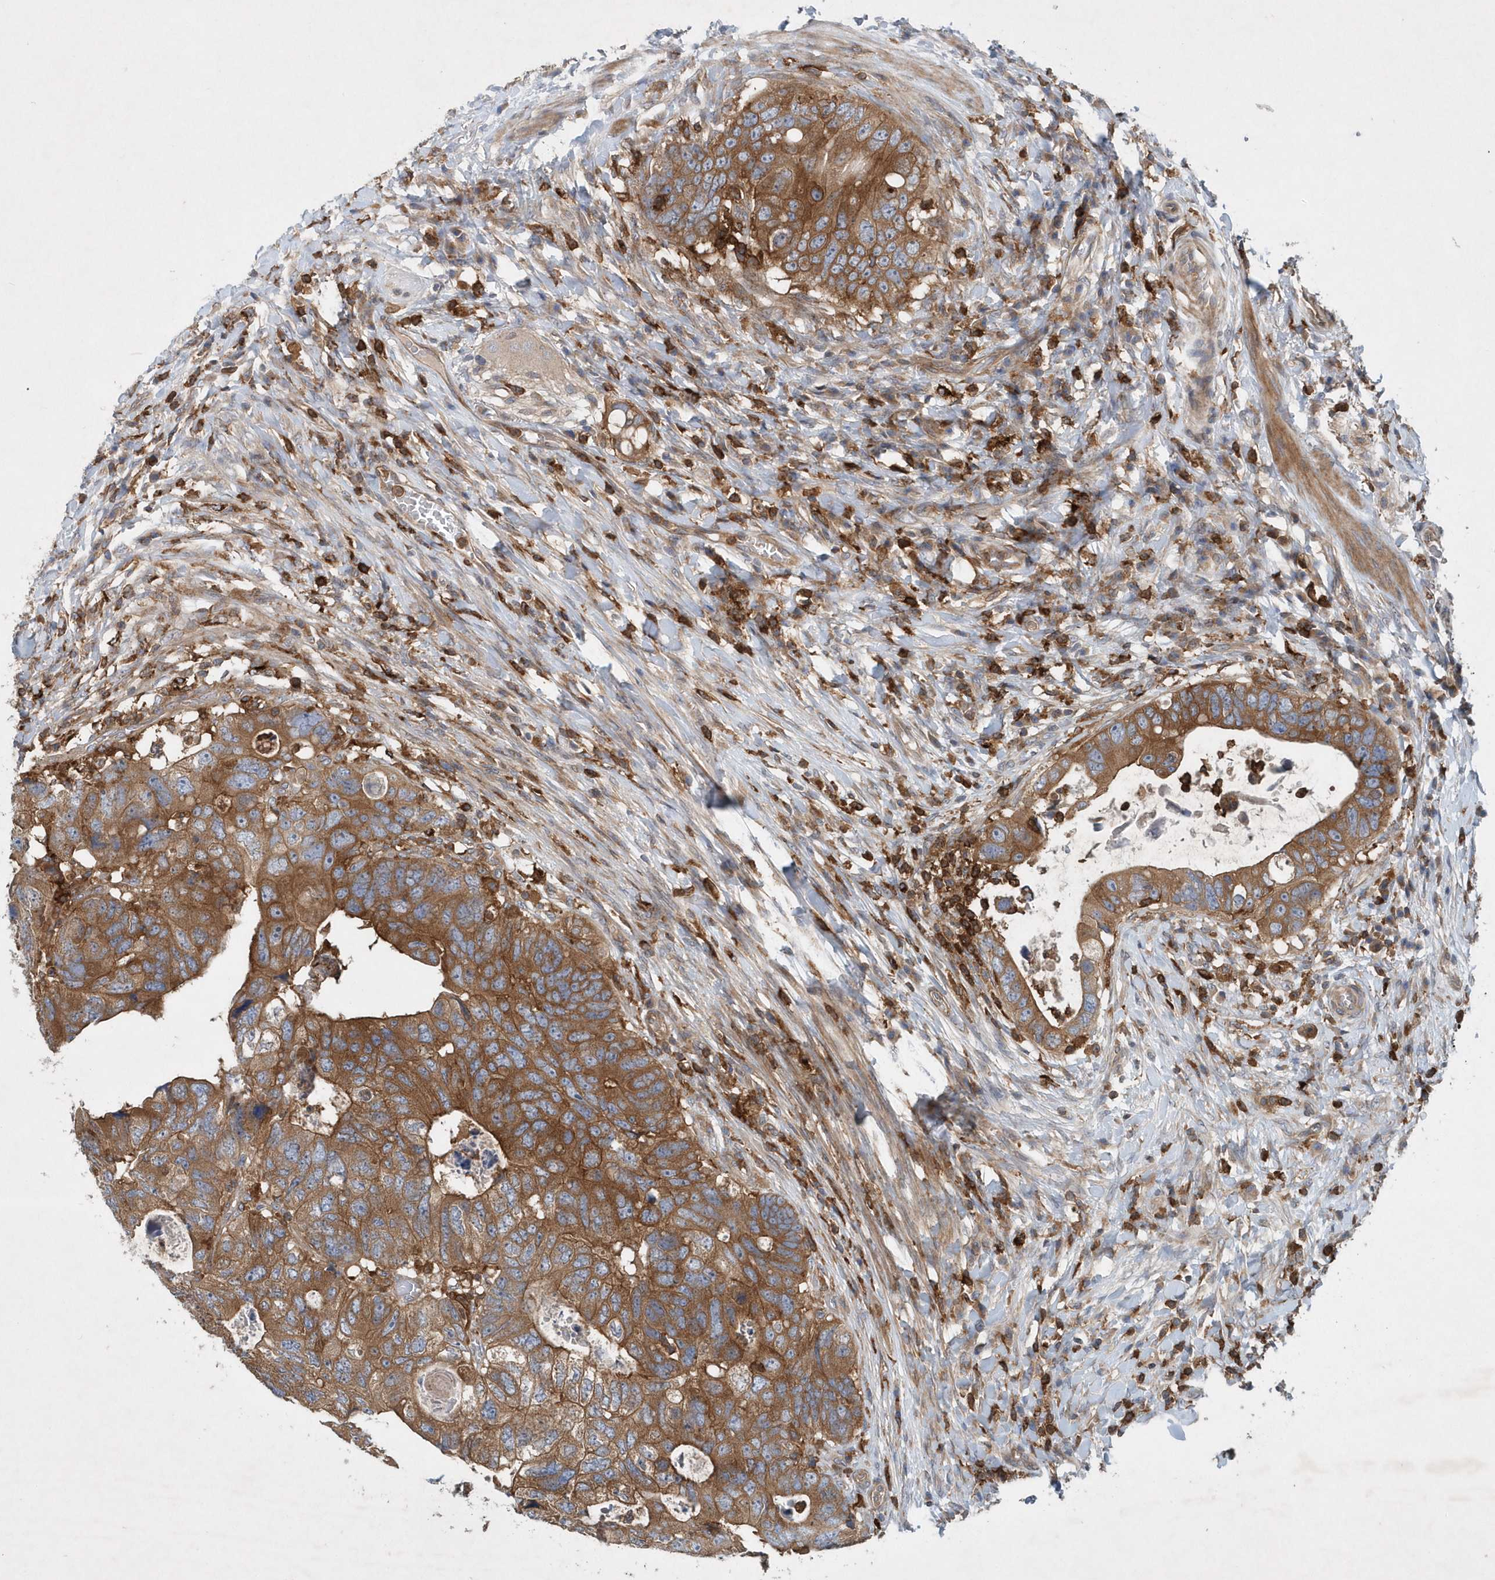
{"staining": {"intensity": "moderate", "quantity": ">75%", "location": "cytoplasmic/membranous"}, "tissue": "colorectal cancer", "cell_type": "Tumor cells", "image_type": "cancer", "snomed": [{"axis": "morphology", "description": "Adenocarcinoma, NOS"}, {"axis": "topography", "description": "Rectum"}], "caption": "A high-resolution photomicrograph shows immunohistochemistry (IHC) staining of adenocarcinoma (colorectal), which exhibits moderate cytoplasmic/membranous staining in approximately >75% of tumor cells. (DAB (3,3'-diaminobenzidine) = brown stain, brightfield microscopy at high magnification).", "gene": "P2RY10", "patient": {"sex": "male", "age": 59}}